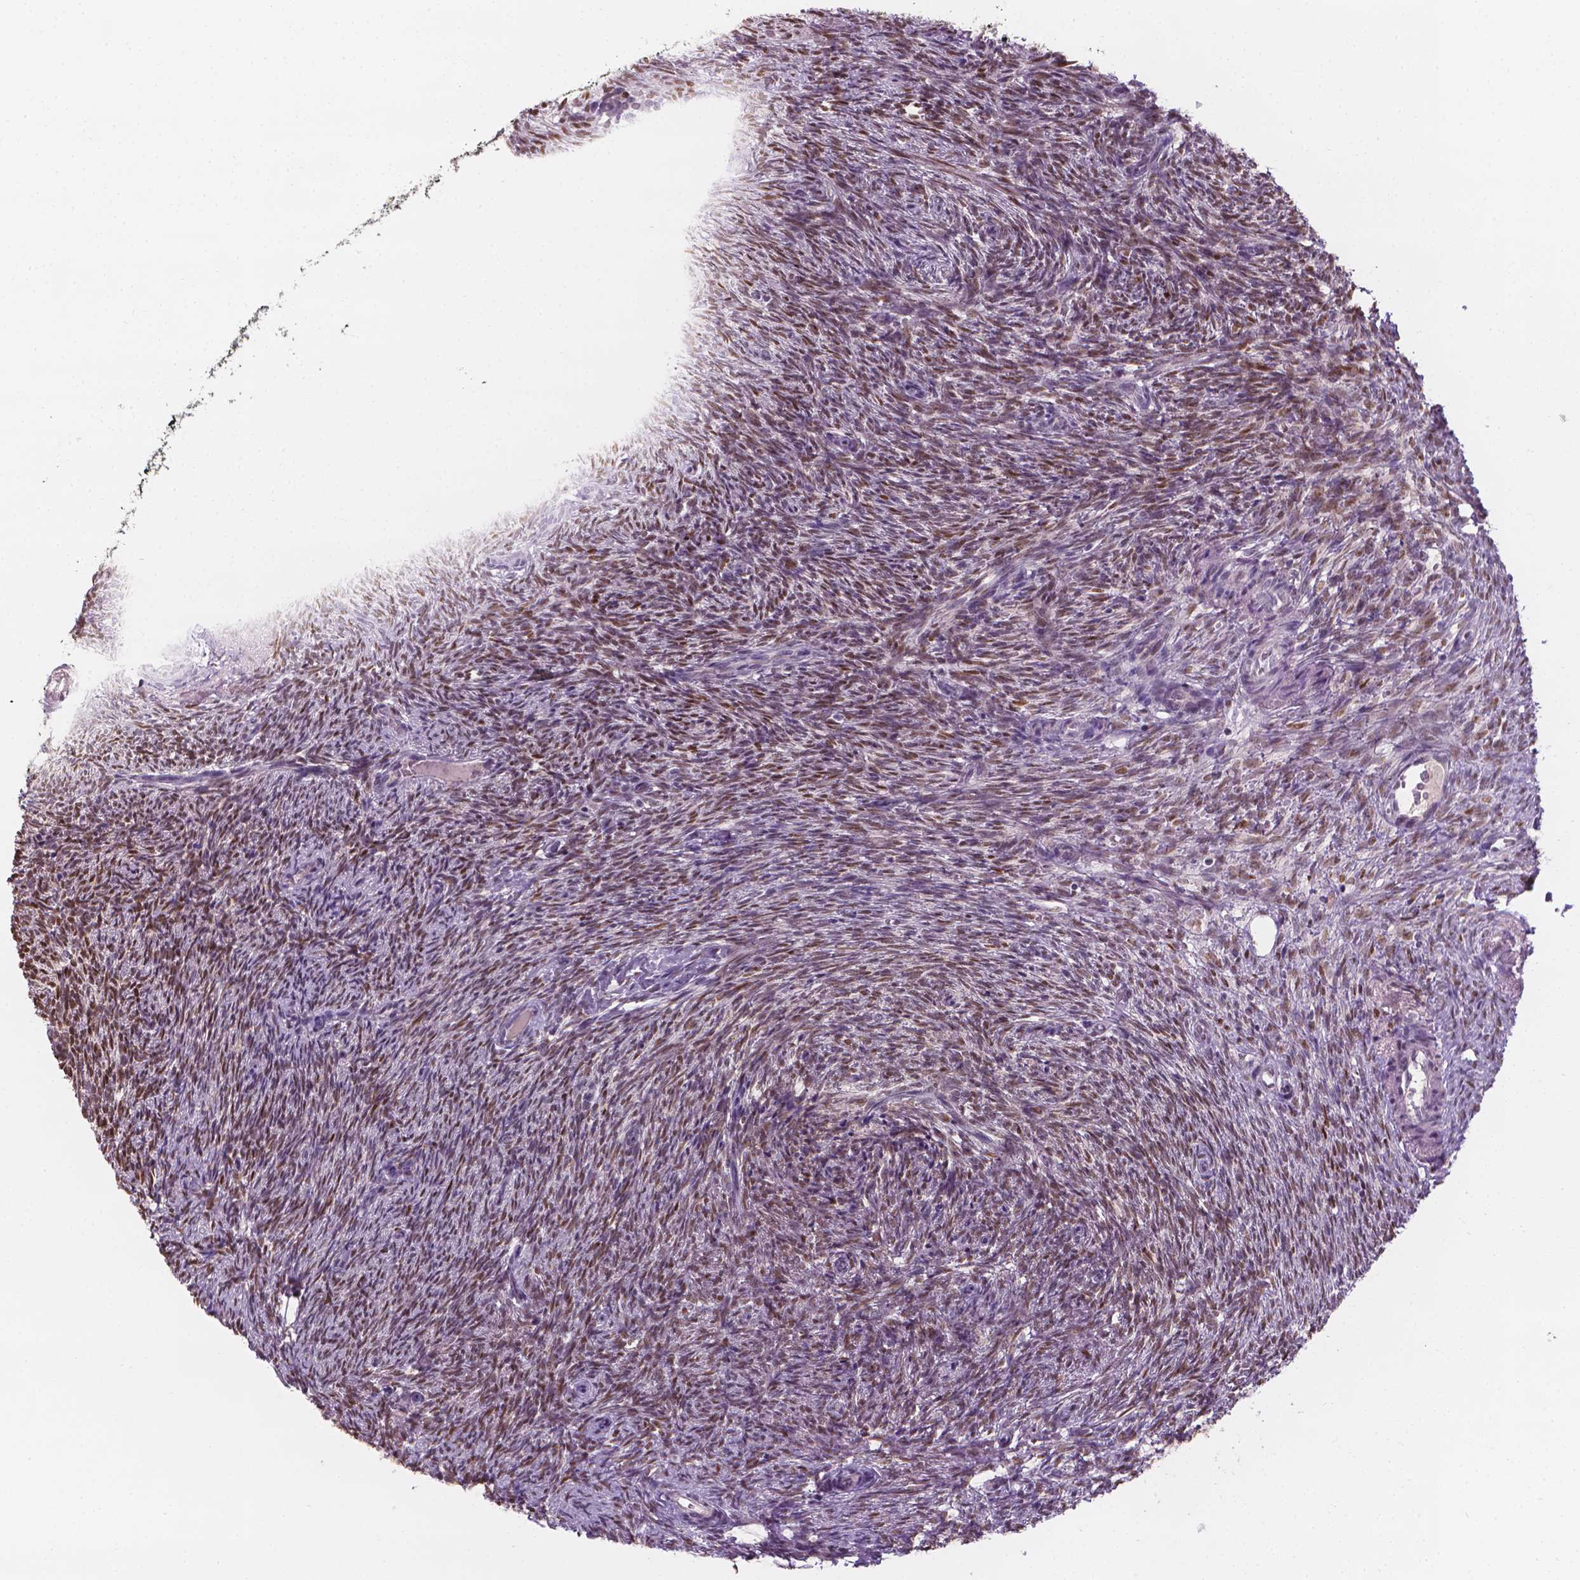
{"staining": {"intensity": "weak", "quantity": "<25%", "location": "nuclear"}, "tissue": "ovary", "cell_type": "Follicle cells", "image_type": "normal", "snomed": [{"axis": "morphology", "description": "Normal tissue, NOS"}, {"axis": "topography", "description": "Ovary"}], "caption": "There is no significant staining in follicle cells of ovary. The staining is performed using DAB (3,3'-diaminobenzidine) brown chromogen with nuclei counter-stained in using hematoxylin.", "gene": "CDKN1C", "patient": {"sex": "female", "age": 46}}